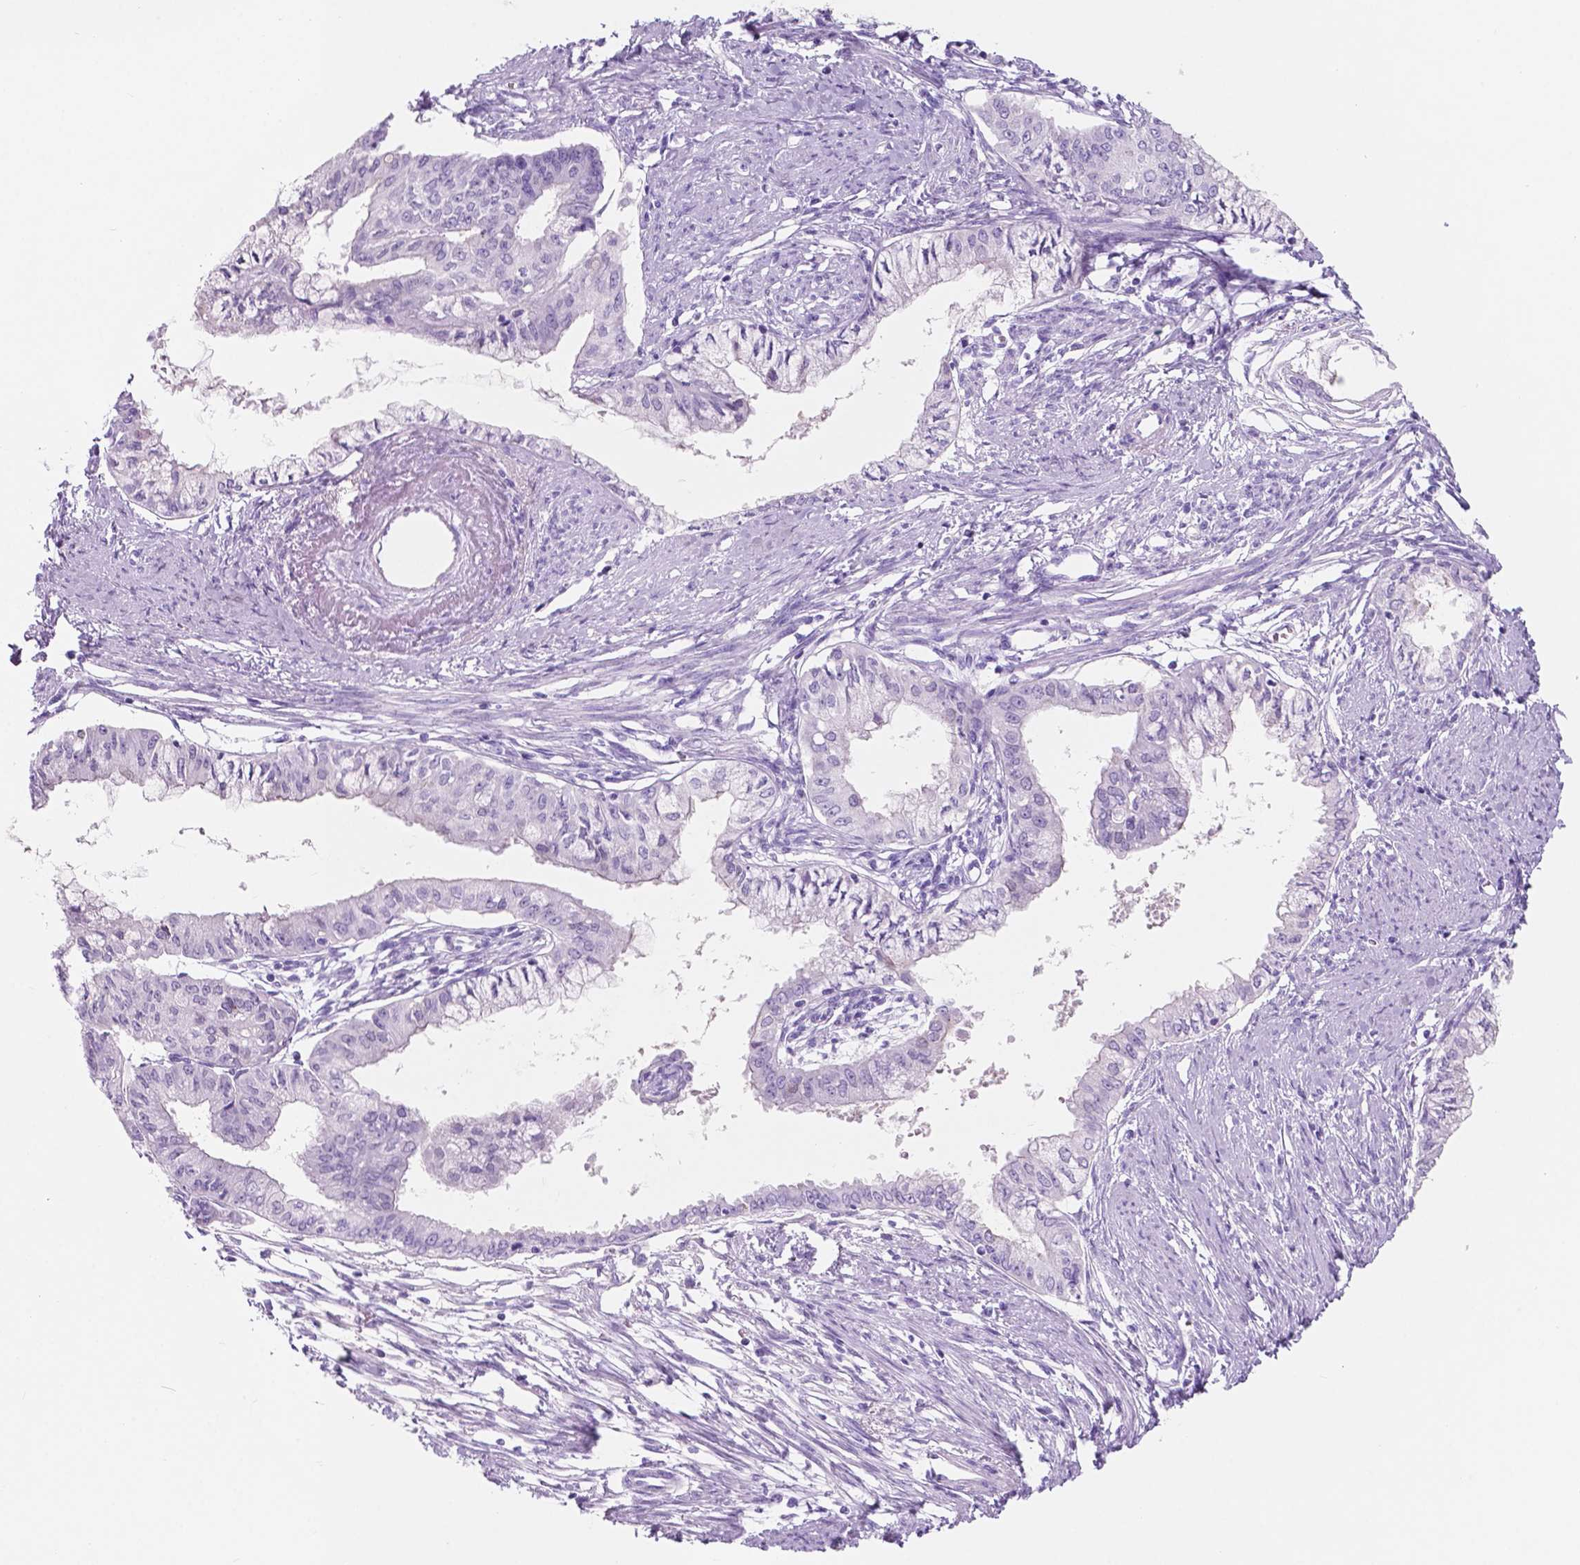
{"staining": {"intensity": "negative", "quantity": "none", "location": "none"}, "tissue": "endometrial cancer", "cell_type": "Tumor cells", "image_type": "cancer", "snomed": [{"axis": "morphology", "description": "Adenocarcinoma, NOS"}, {"axis": "topography", "description": "Endometrium"}], "caption": "A high-resolution photomicrograph shows IHC staining of adenocarcinoma (endometrial), which exhibits no significant positivity in tumor cells.", "gene": "CUZD1", "patient": {"sex": "female", "age": 76}}